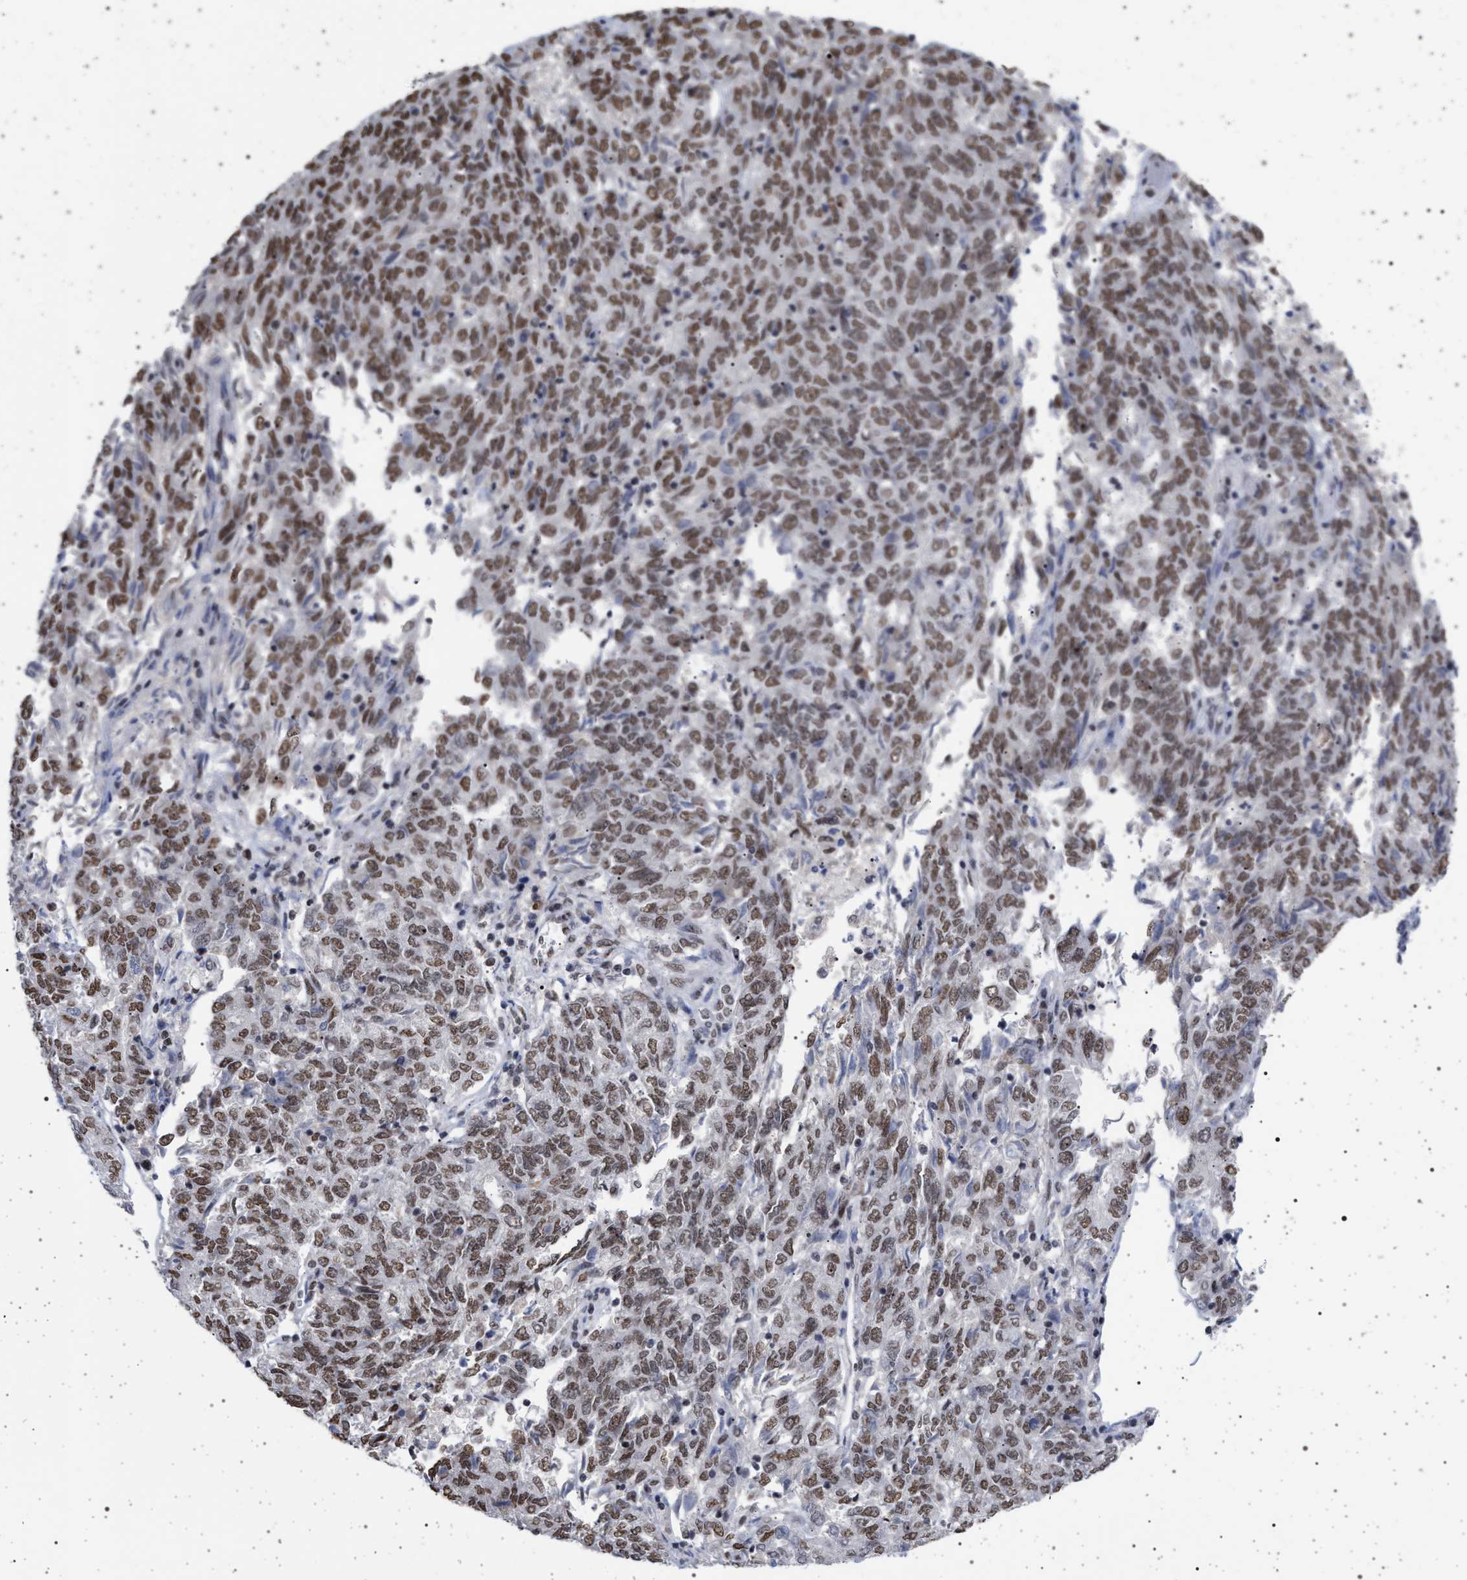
{"staining": {"intensity": "moderate", "quantity": ">75%", "location": "nuclear"}, "tissue": "endometrial cancer", "cell_type": "Tumor cells", "image_type": "cancer", "snomed": [{"axis": "morphology", "description": "Adenocarcinoma, NOS"}, {"axis": "topography", "description": "Endometrium"}], "caption": "Protein expression analysis of human endometrial adenocarcinoma reveals moderate nuclear positivity in approximately >75% of tumor cells. (DAB IHC with brightfield microscopy, high magnification).", "gene": "PHF12", "patient": {"sex": "female", "age": 80}}